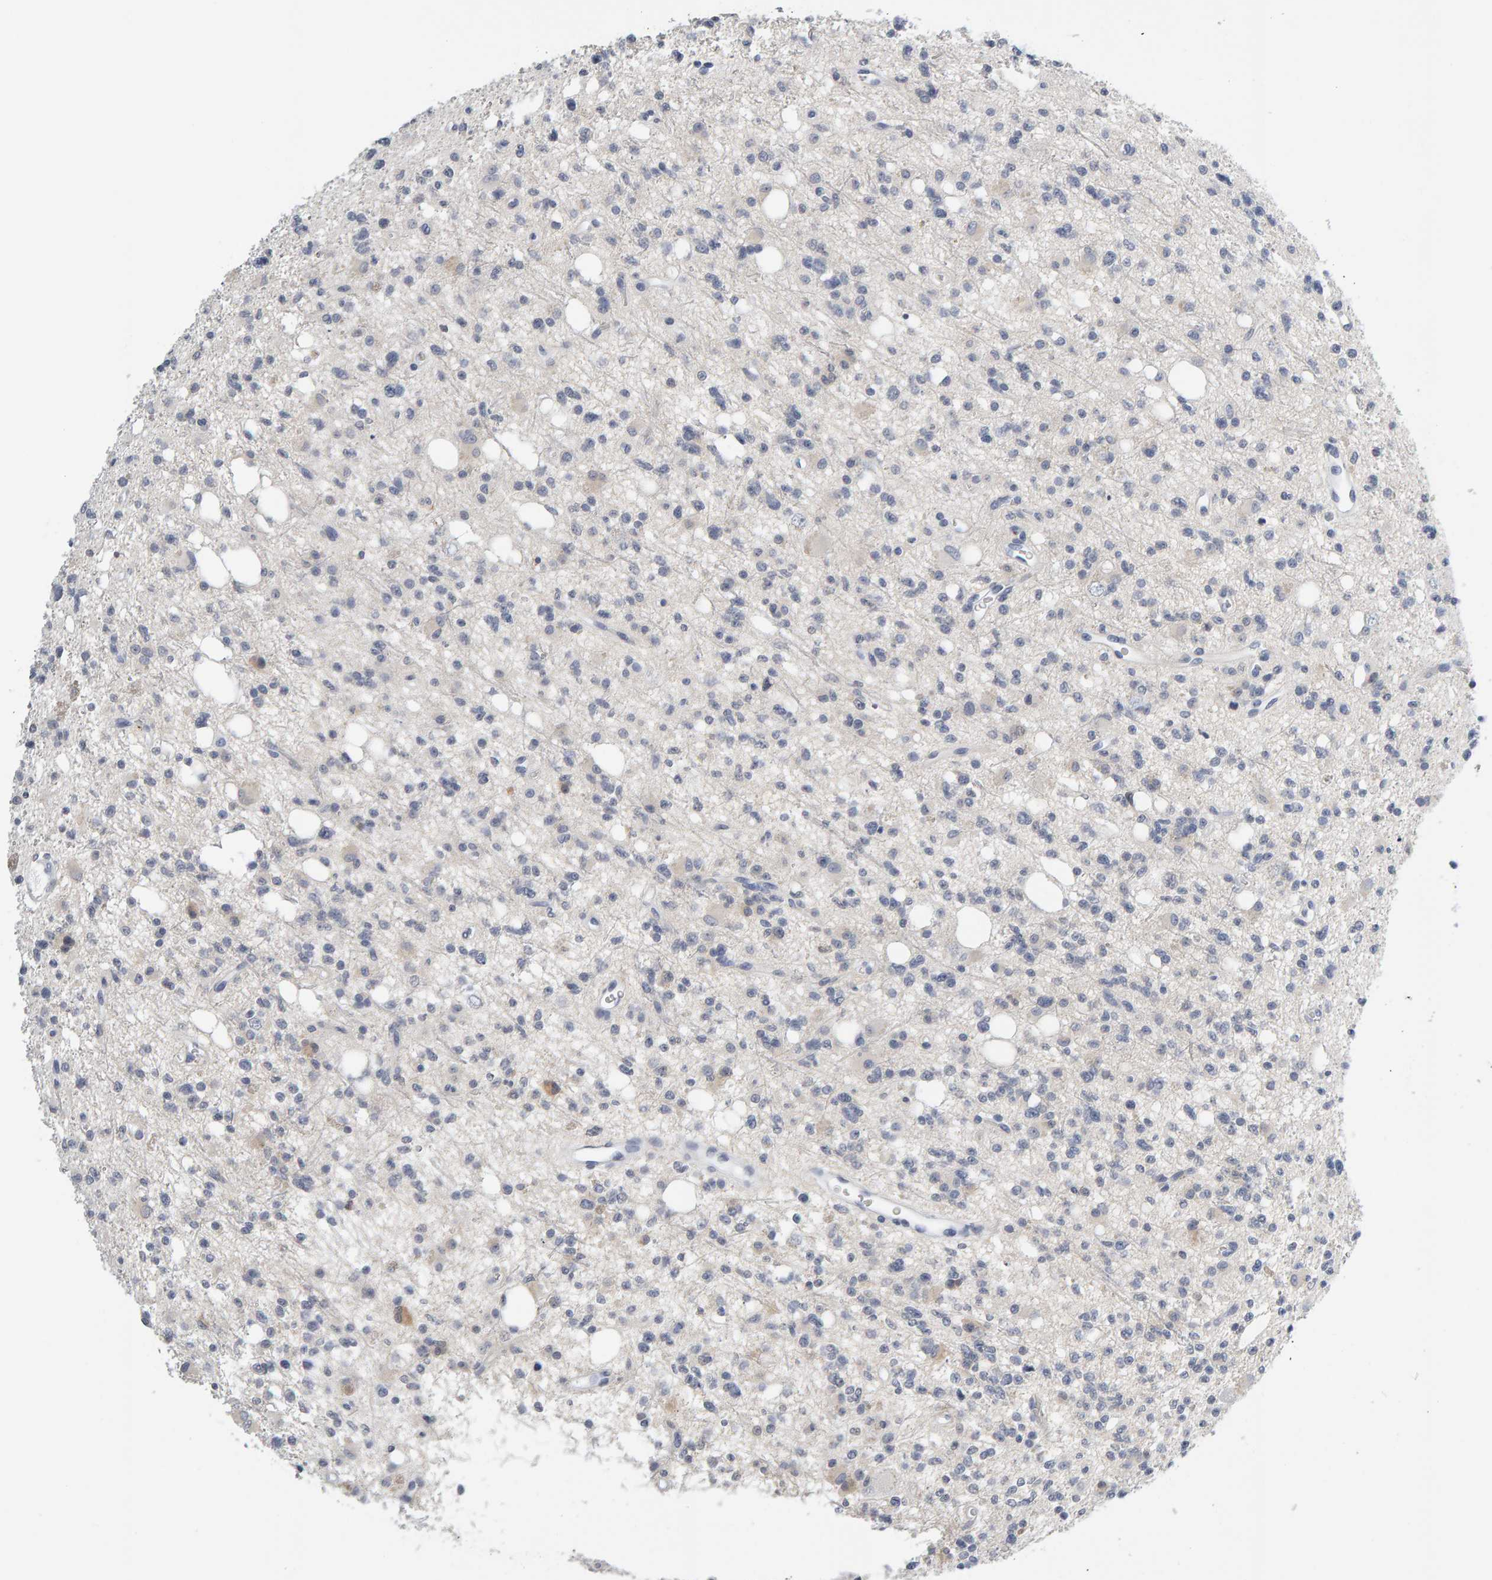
{"staining": {"intensity": "negative", "quantity": "none", "location": "none"}, "tissue": "glioma", "cell_type": "Tumor cells", "image_type": "cancer", "snomed": [{"axis": "morphology", "description": "Glioma, malignant, High grade"}, {"axis": "topography", "description": "Brain"}], "caption": "This image is of glioma stained with immunohistochemistry (IHC) to label a protein in brown with the nuclei are counter-stained blue. There is no expression in tumor cells. (DAB immunohistochemistry (IHC), high magnification).", "gene": "CTH", "patient": {"sex": "female", "age": 62}}